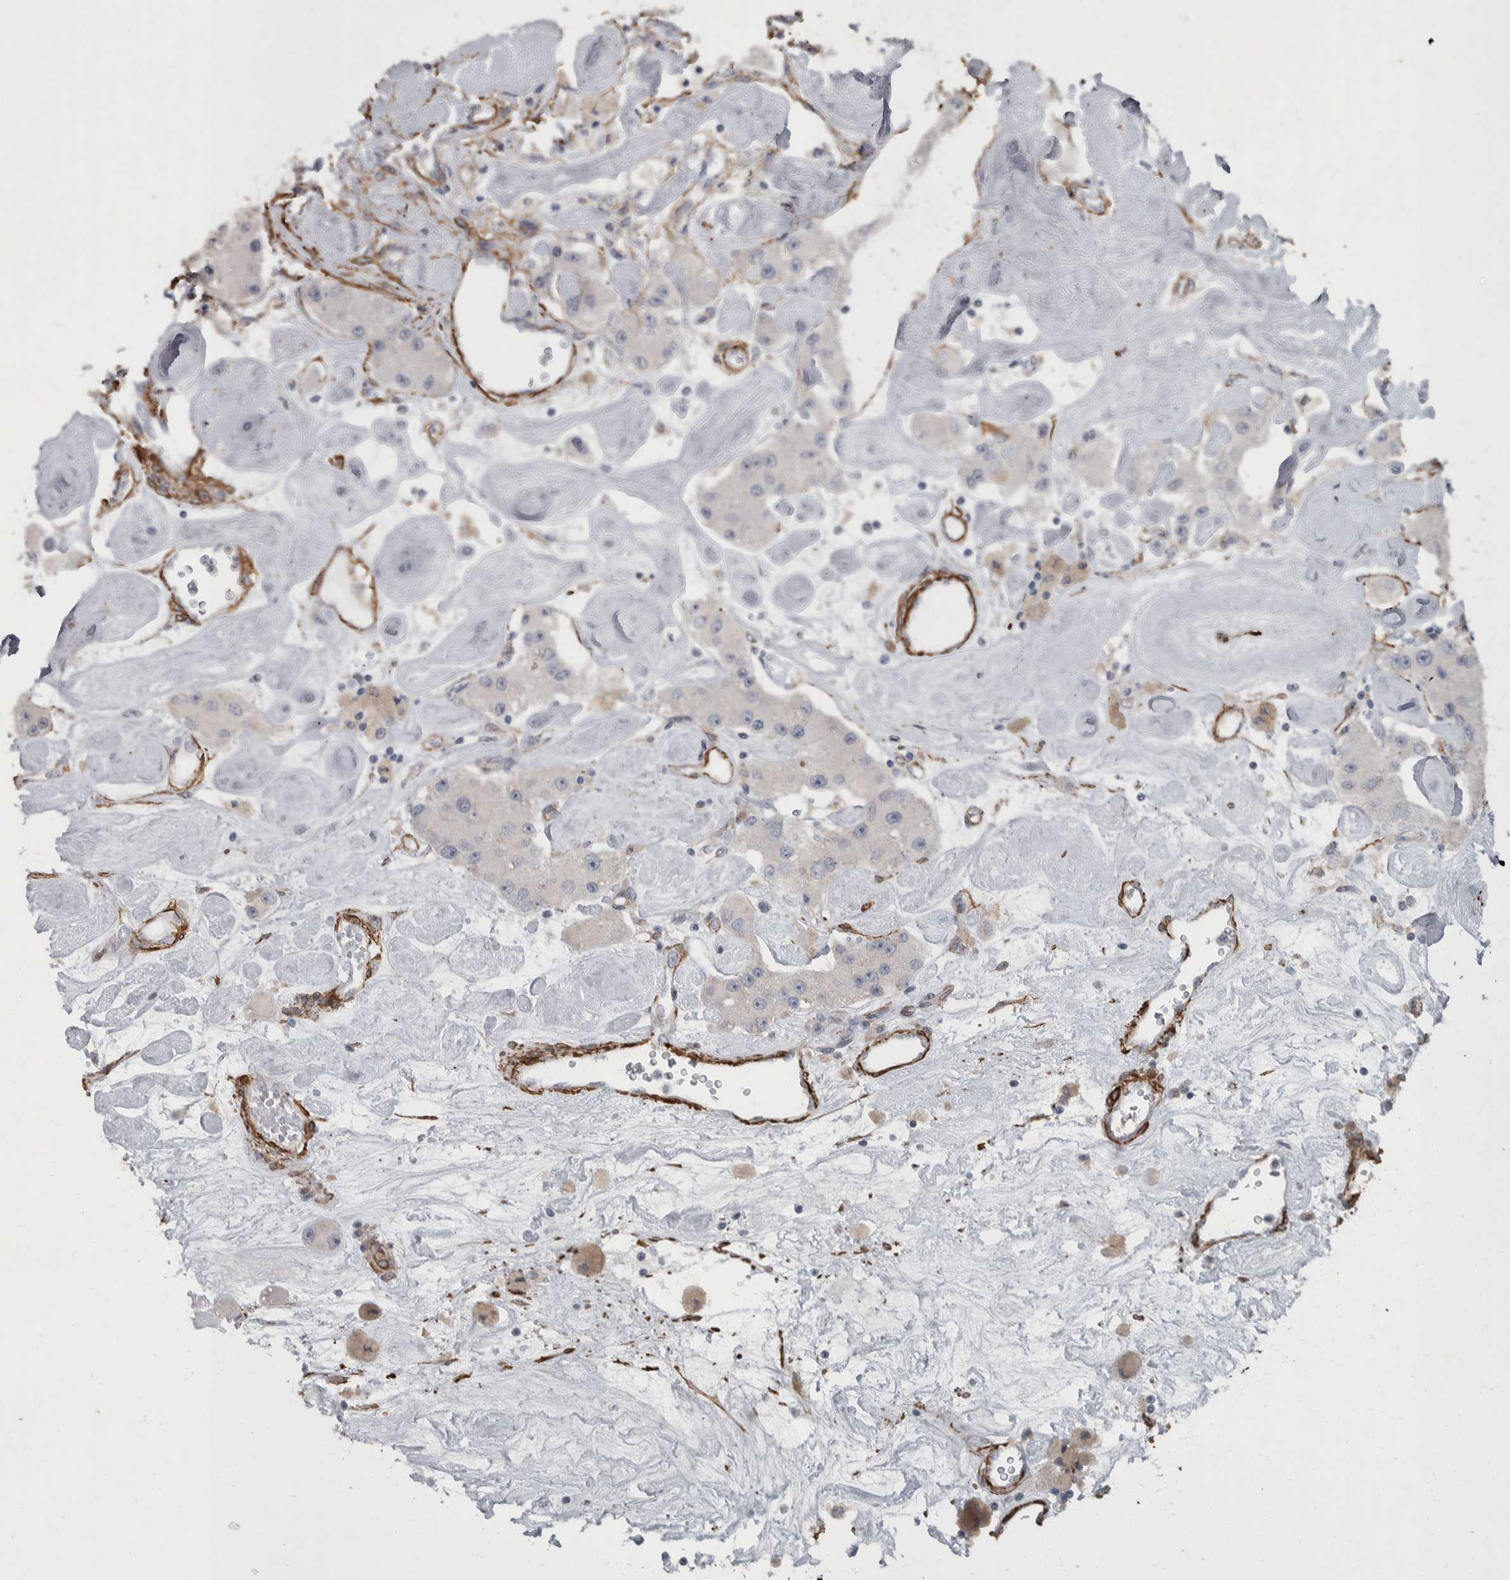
{"staining": {"intensity": "negative", "quantity": "none", "location": "none"}, "tissue": "carcinoid", "cell_type": "Tumor cells", "image_type": "cancer", "snomed": [{"axis": "morphology", "description": "Carcinoid, malignant, NOS"}, {"axis": "topography", "description": "Pancreas"}], "caption": "This is a histopathology image of immunohistochemistry (IHC) staining of malignant carcinoid, which shows no staining in tumor cells.", "gene": "MASTL", "patient": {"sex": "male", "age": 41}}